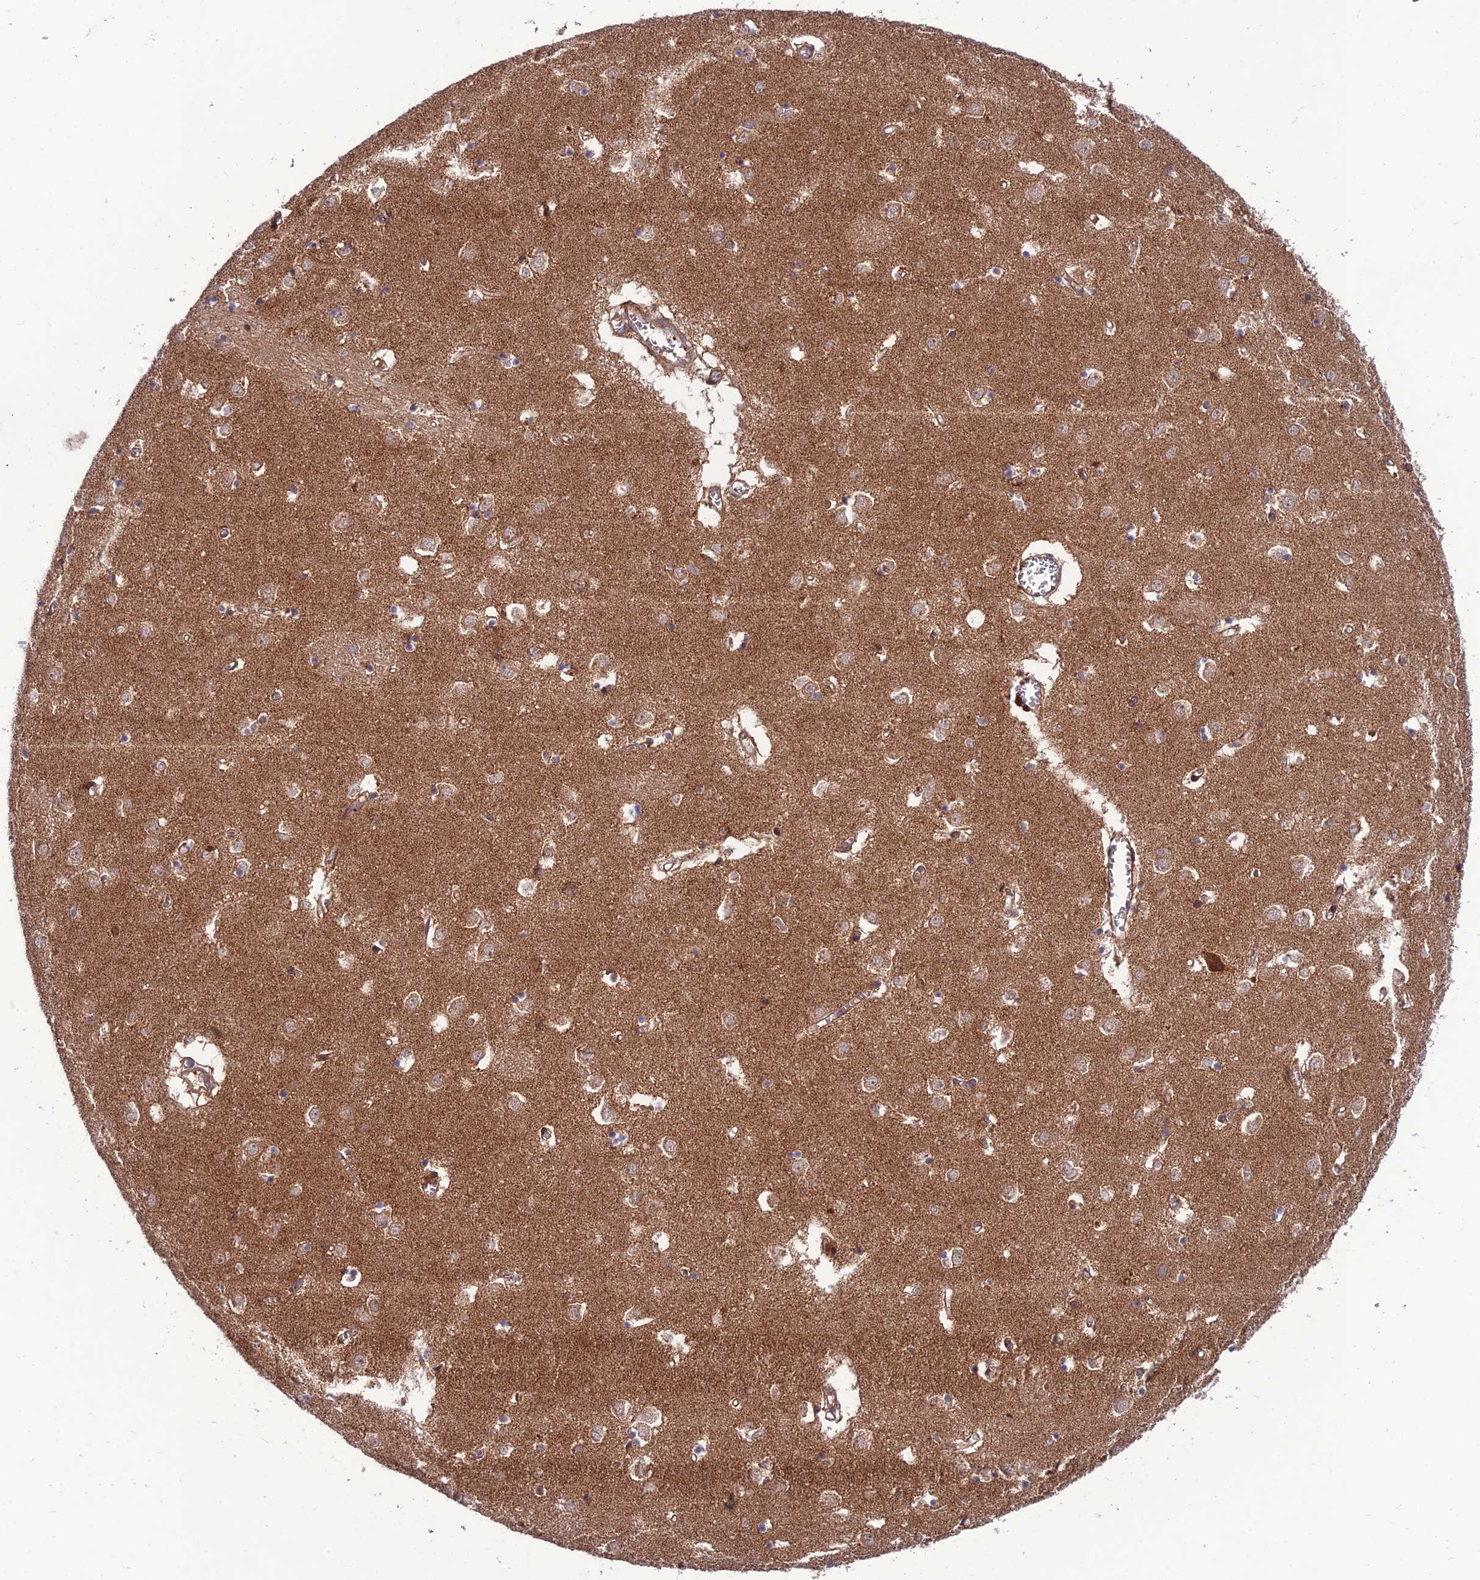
{"staining": {"intensity": "moderate", "quantity": "25%-75%", "location": "cytoplasmic/membranous"}, "tissue": "caudate", "cell_type": "Glial cells", "image_type": "normal", "snomed": [{"axis": "morphology", "description": "Normal tissue, NOS"}, {"axis": "topography", "description": "Lateral ventricle wall"}], "caption": "An immunohistochemistry (IHC) image of benign tissue is shown. Protein staining in brown shows moderate cytoplasmic/membranous positivity in caudate within glial cells.", "gene": "NDUFC1", "patient": {"sex": "male", "age": 70}}